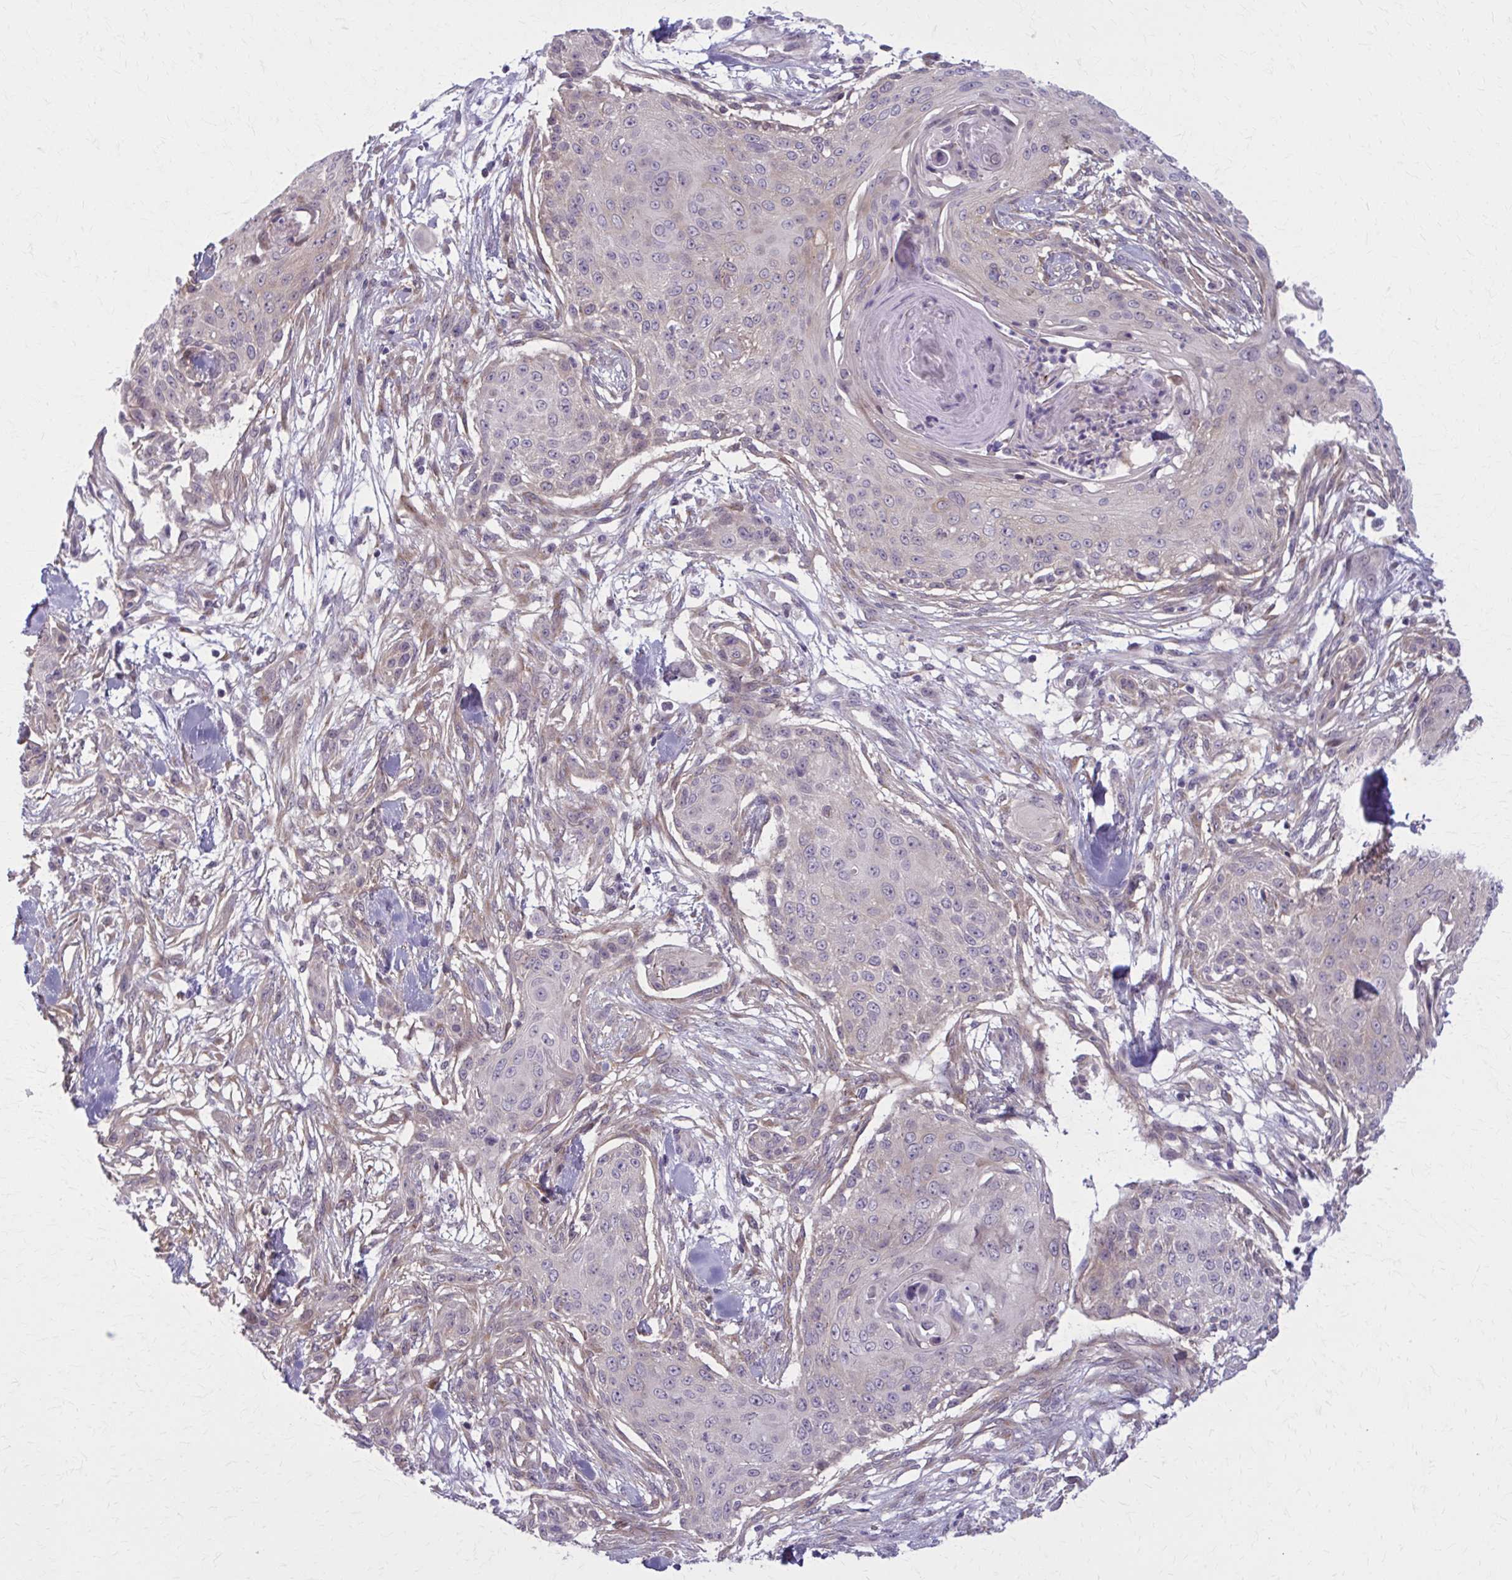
{"staining": {"intensity": "negative", "quantity": "none", "location": "none"}, "tissue": "skin cancer", "cell_type": "Tumor cells", "image_type": "cancer", "snomed": [{"axis": "morphology", "description": "Squamous cell carcinoma, NOS"}, {"axis": "topography", "description": "Skin"}], "caption": "High power microscopy micrograph of an IHC photomicrograph of squamous cell carcinoma (skin), revealing no significant expression in tumor cells.", "gene": "NUMBL", "patient": {"sex": "female", "age": 59}}